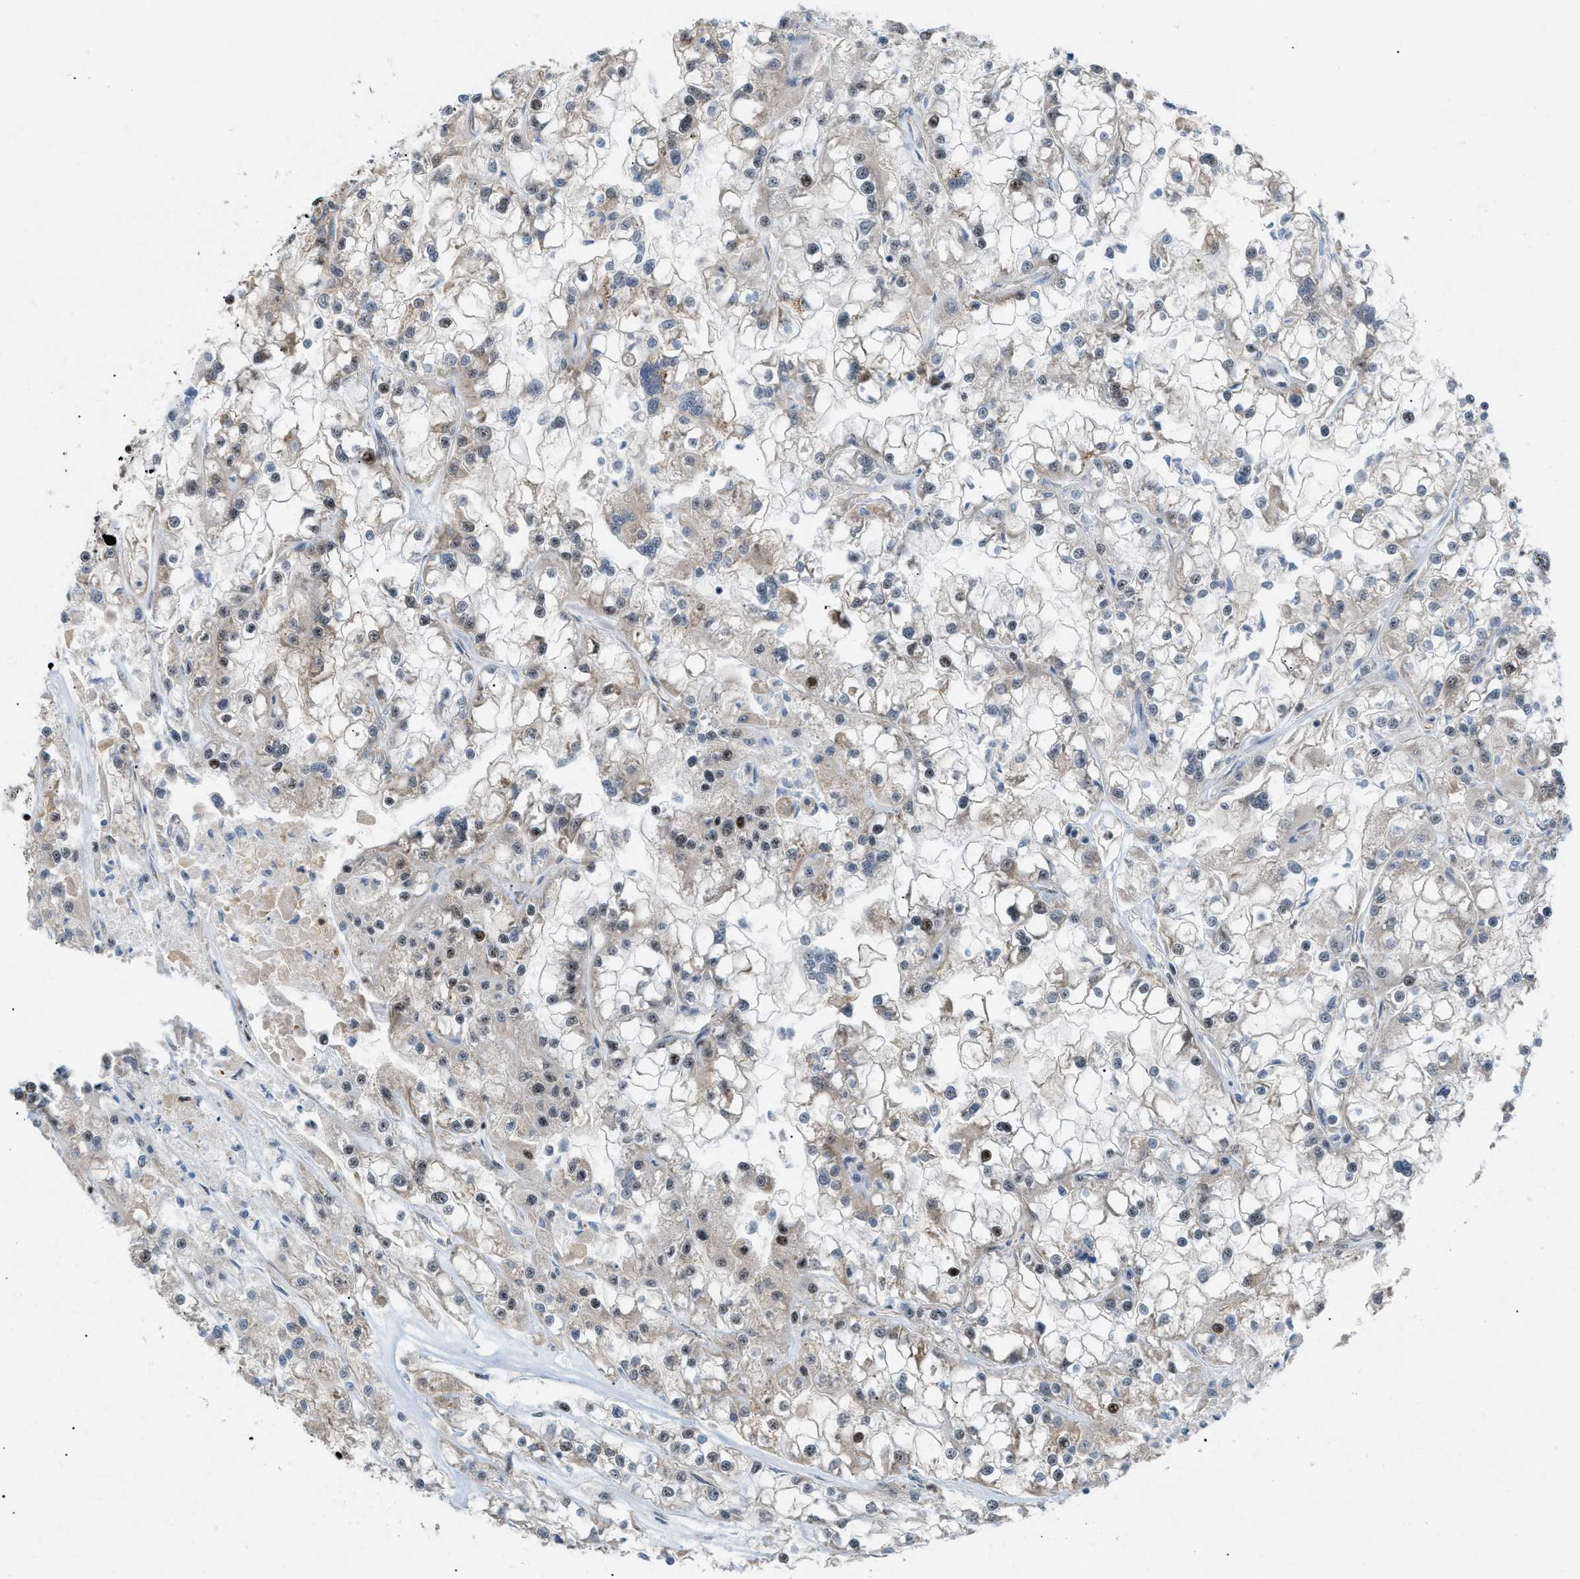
{"staining": {"intensity": "weak", "quantity": "25%-75%", "location": "nuclear"}, "tissue": "renal cancer", "cell_type": "Tumor cells", "image_type": "cancer", "snomed": [{"axis": "morphology", "description": "Adenocarcinoma, NOS"}, {"axis": "topography", "description": "Kidney"}], "caption": "Protein analysis of renal cancer (adenocarcinoma) tissue displays weak nuclear staining in approximately 25%-75% of tumor cells. (DAB (3,3'-diaminobenzidine) = brown stain, brightfield microscopy at high magnification).", "gene": "CDR2", "patient": {"sex": "female", "age": 52}}